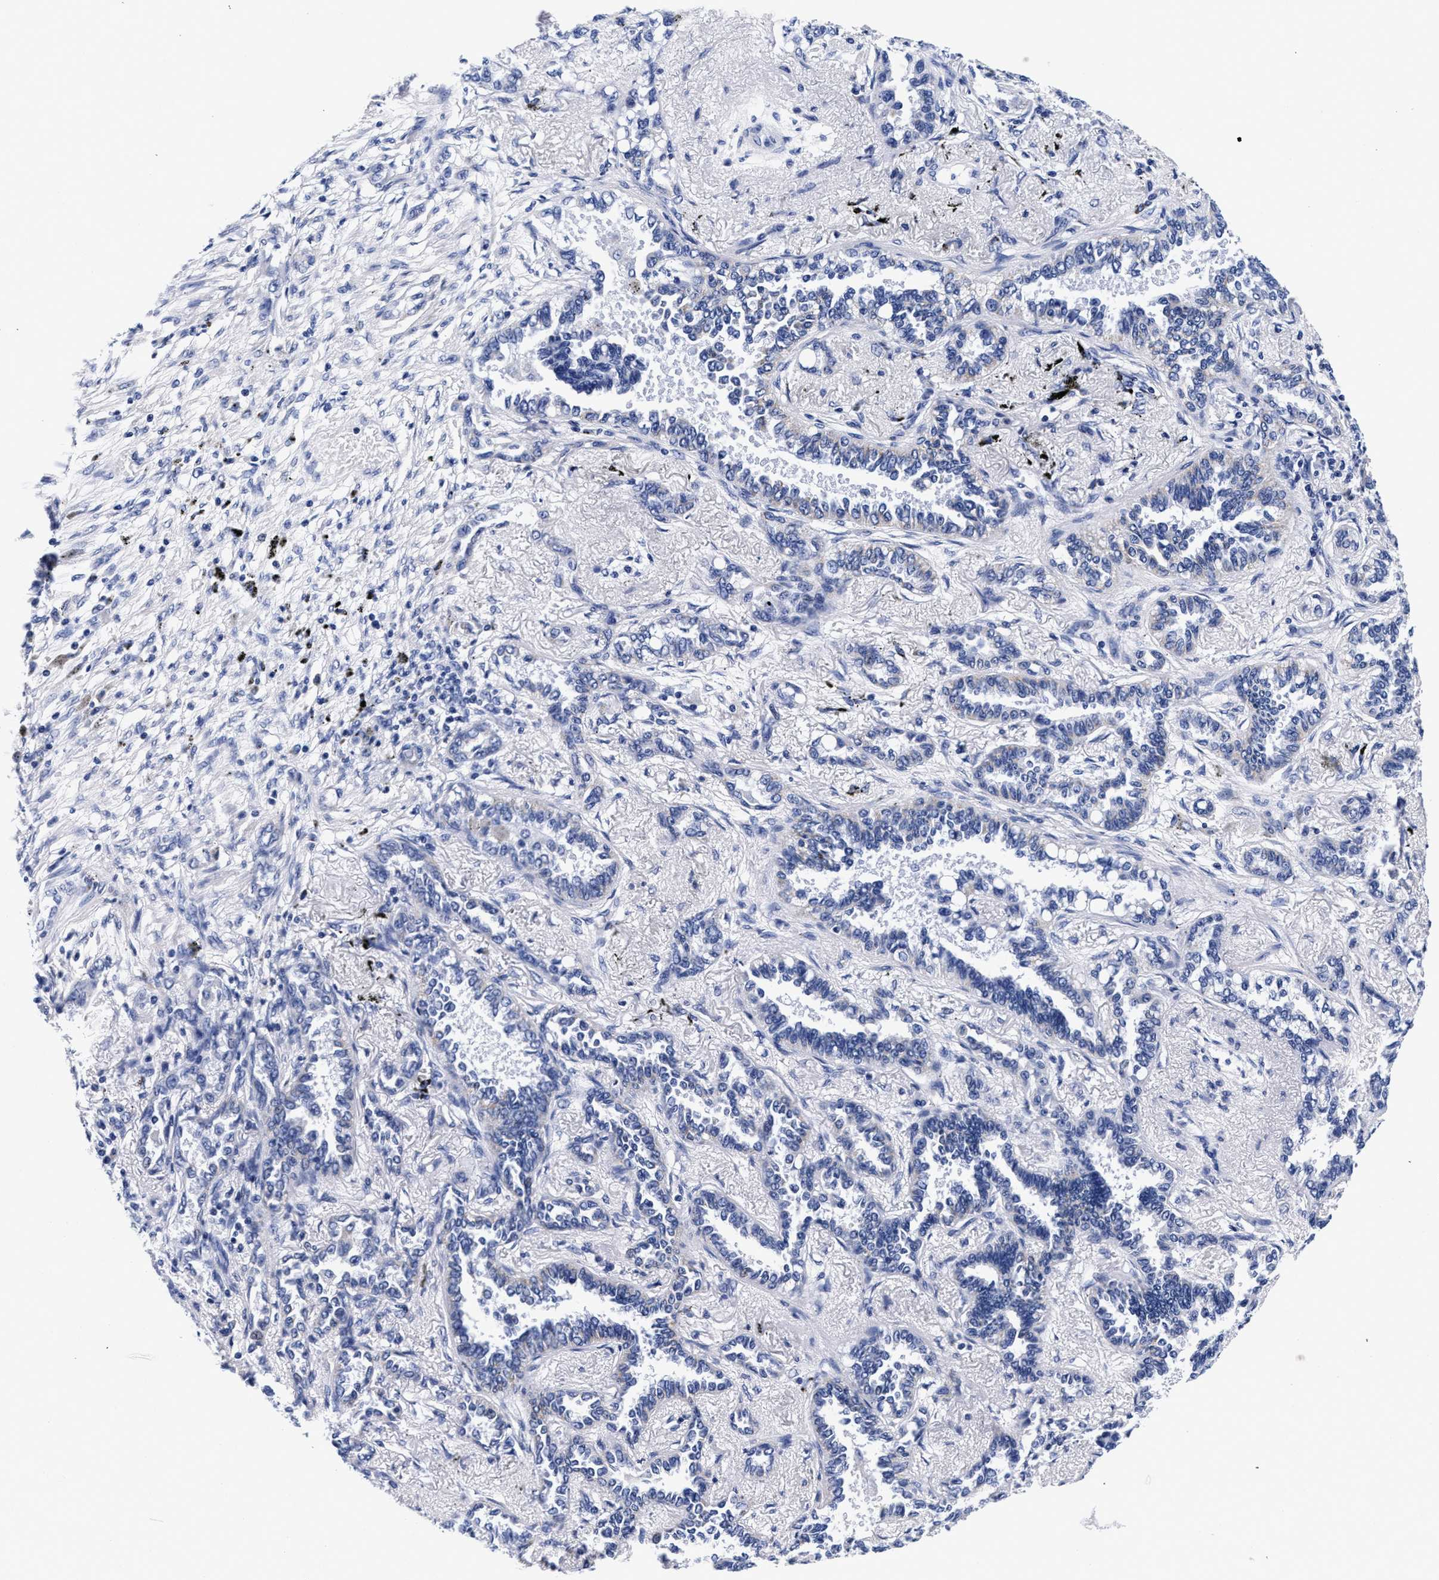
{"staining": {"intensity": "negative", "quantity": "none", "location": "none"}, "tissue": "lung cancer", "cell_type": "Tumor cells", "image_type": "cancer", "snomed": [{"axis": "morphology", "description": "Adenocarcinoma, NOS"}, {"axis": "topography", "description": "Lung"}], "caption": "Photomicrograph shows no protein staining in tumor cells of adenocarcinoma (lung) tissue. (Stains: DAB (3,3'-diaminobenzidine) immunohistochemistry with hematoxylin counter stain, Microscopy: brightfield microscopy at high magnification).", "gene": "RAB3B", "patient": {"sex": "male", "age": 59}}